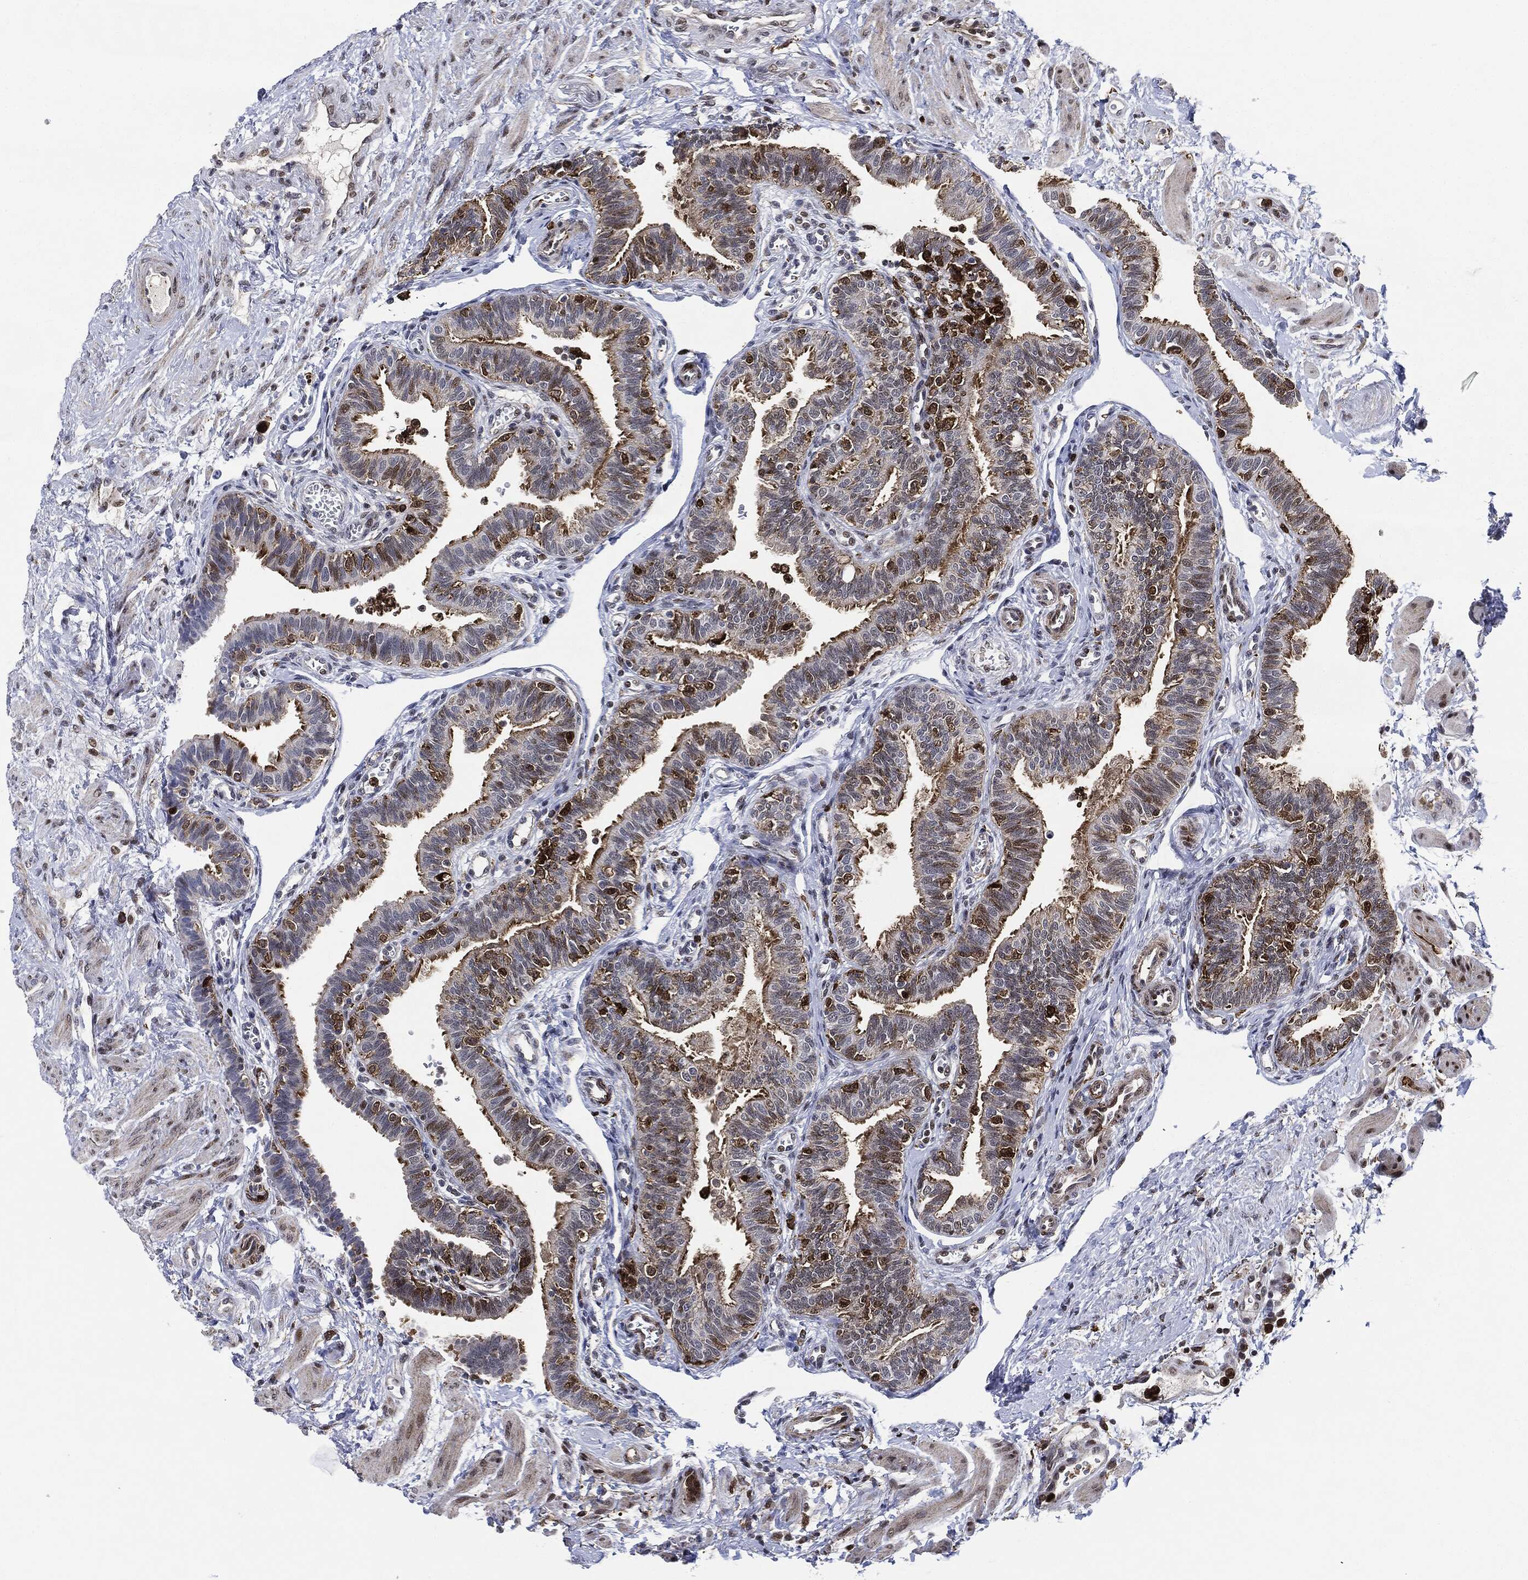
{"staining": {"intensity": "strong", "quantity": "25%-75%", "location": "cytoplasmic/membranous"}, "tissue": "fallopian tube", "cell_type": "Glandular cells", "image_type": "normal", "snomed": [{"axis": "morphology", "description": "Normal tissue, NOS"}, {"axis": "topography", "description": "Fallopian tube"}], "caption": "Fallopian tube stained for a protein (brown) demonstrates strong cytoplasmic/membranous positive staining in about 25%-75% of glandular cells.", "gene": "NANOS3", "patient": {"sex": "female", "age": 36}}